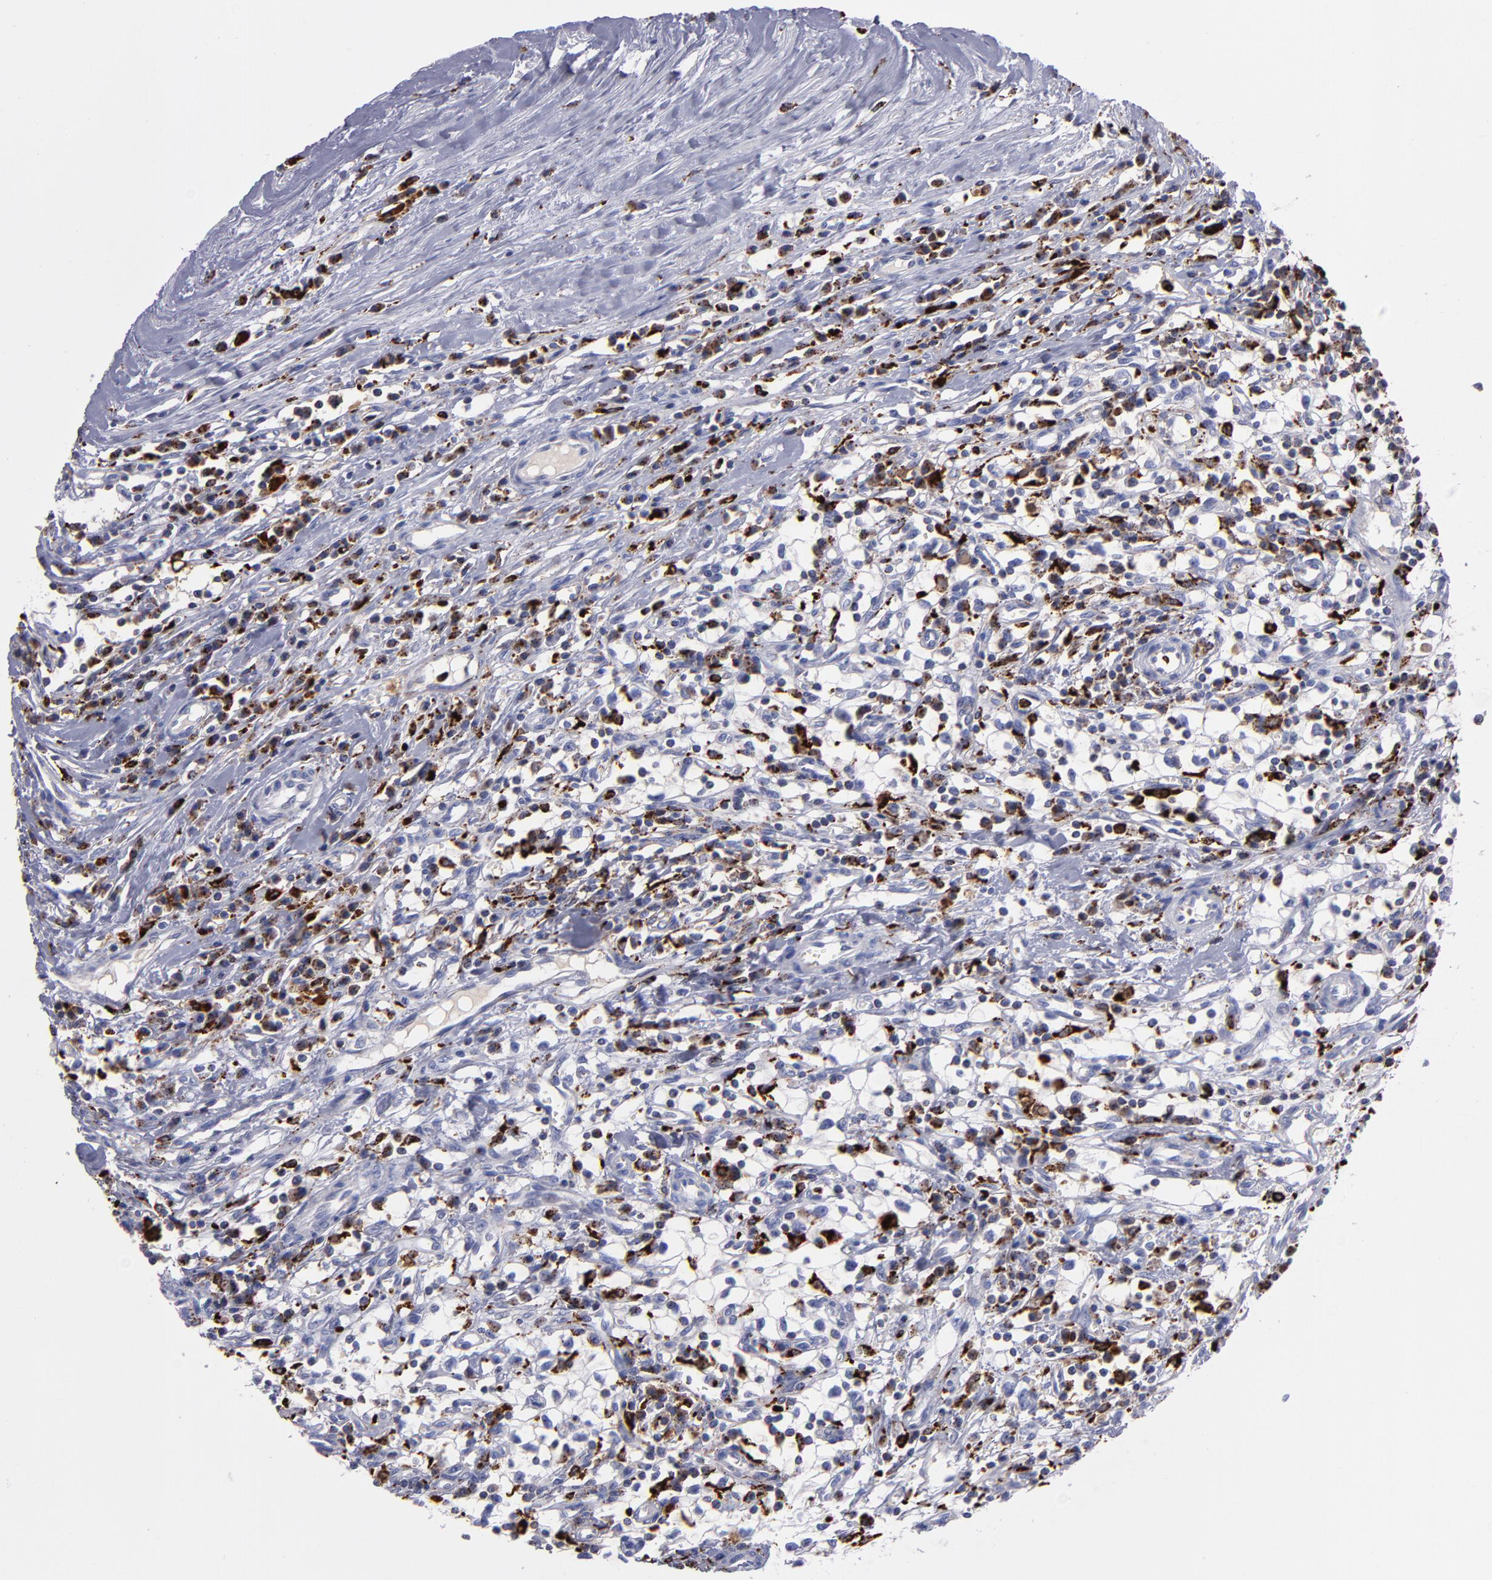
{"staining": {"intensity": "strong", "quantity": "25%-75%", "location": "cytoplasmic/membranous"}, "tissue": "renal cancer", "cell_type": "Tumor cells", "image_type": "cancer", "snomed": [{"axis": "morphology", "description": "Adenocarcinoma, NOS"}, {"axis": "topography", "description": "Kidney"}], "caption": "Renal adenocarcinoma stained for a protein reveals strong cytoplasmic/membranous positivity in tumor cells. Immunohistochemistry stains the protein of interest in brown and the nuclei are stained blue.", "gene": "CTSS", "patient": {"sex": "male", "age": 82}}